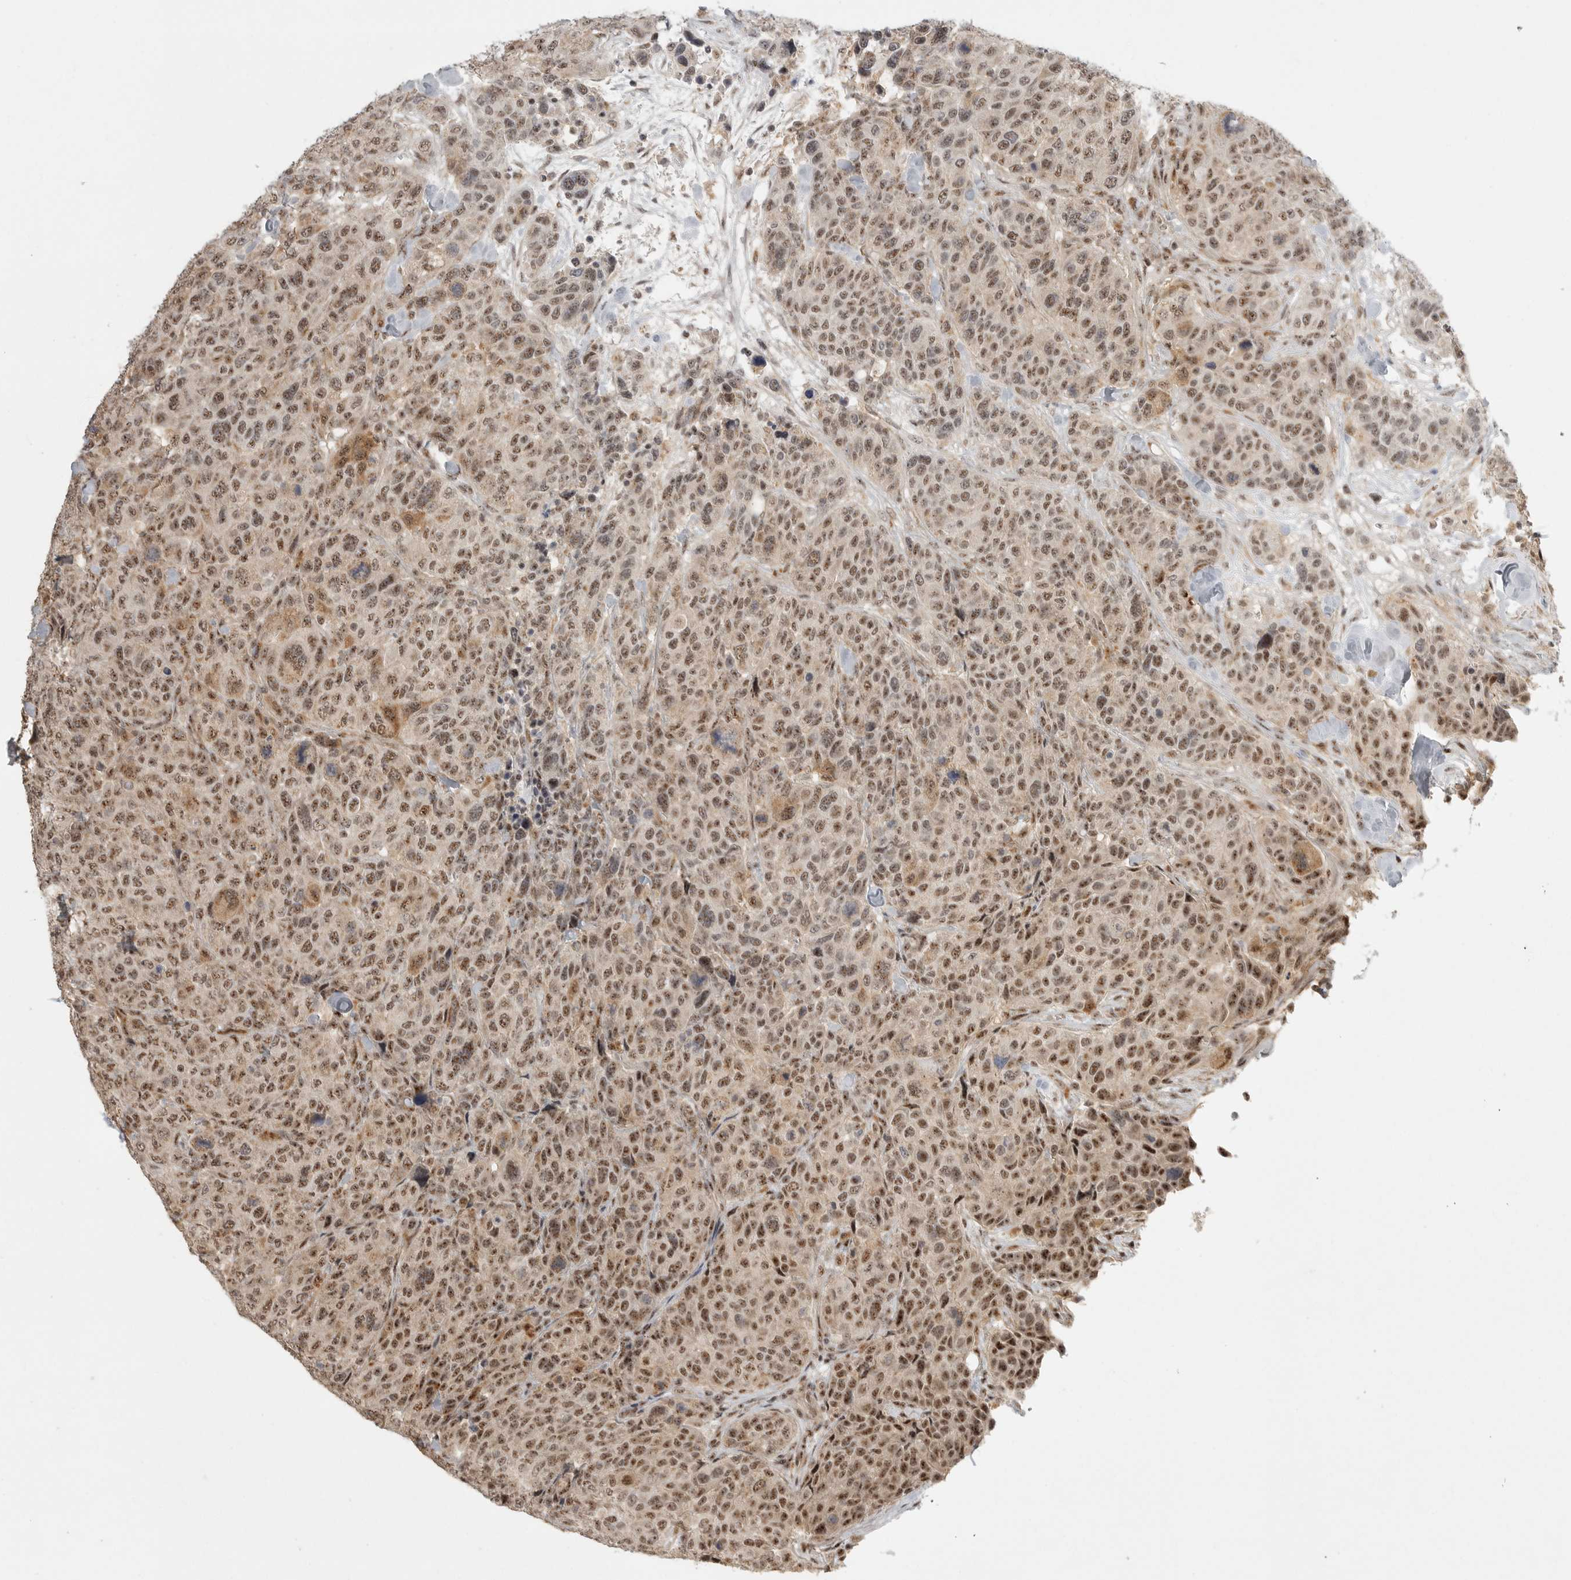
{"staining": {"intensity": "strong", "quantity": ">75%", "location": "nuclear"}, "tissue": "breast cancer", "cell_type": "Tumor cells", "image_type": "cancer", "snomed": [{"axis": "morphology", "description": "Duct carcinoma"}, {"axis": "topography", "description": "Breast"}], "caption": "High-magnification brightfield microscopy of breast intraductal carcinoma stained with DAB (brown) and counterstained with hematoxylin (blue). tumor cells exhibit strong nuclear expression is seen in approximately>75% of cells. The staining was performed using DAB (3,3'-diaminobenzidine) to visualize the protein expression in brown, while the nuclei were stained in blue with hematoxylin (Magnification: 20x).", "gene": "POMP", "patient": {"sex": "female", "age": 37}}